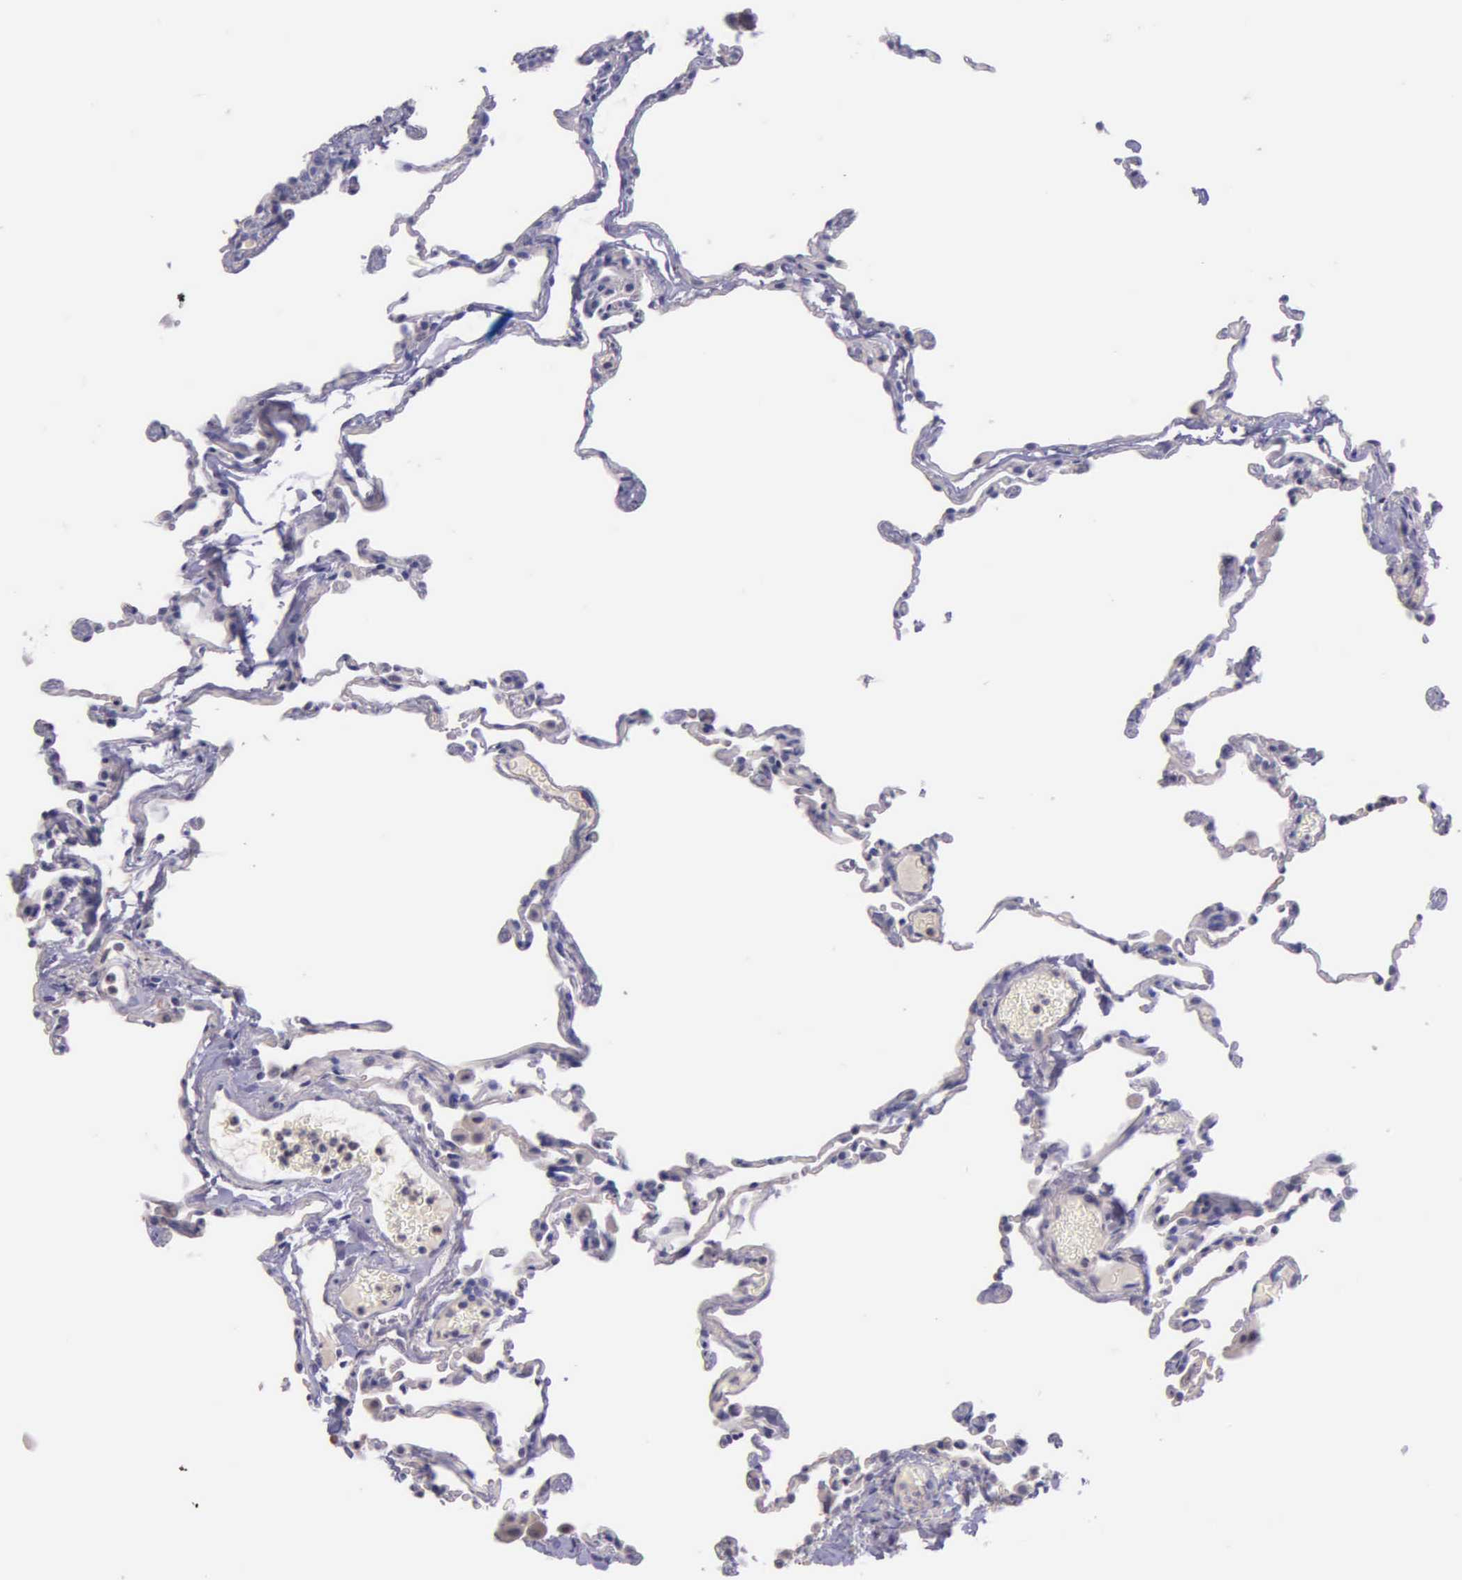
{"staining": {"intensity": "negative", "quantity": "none", "location": "none"}, "tissue": "lung", "cell_type": "Alveolar cells", "image_type": "normal", "snomed": [{"axis": "morphology", "description": "Normal tissue, NOS"}, {"axis": "topography", "description": "Lung"}], "caption": "Lung stained for a protein using IHC demonstrates no expression alveolar cells.", "gene": "THSD7A", "patient": {"sex": "female", "age": 61}}